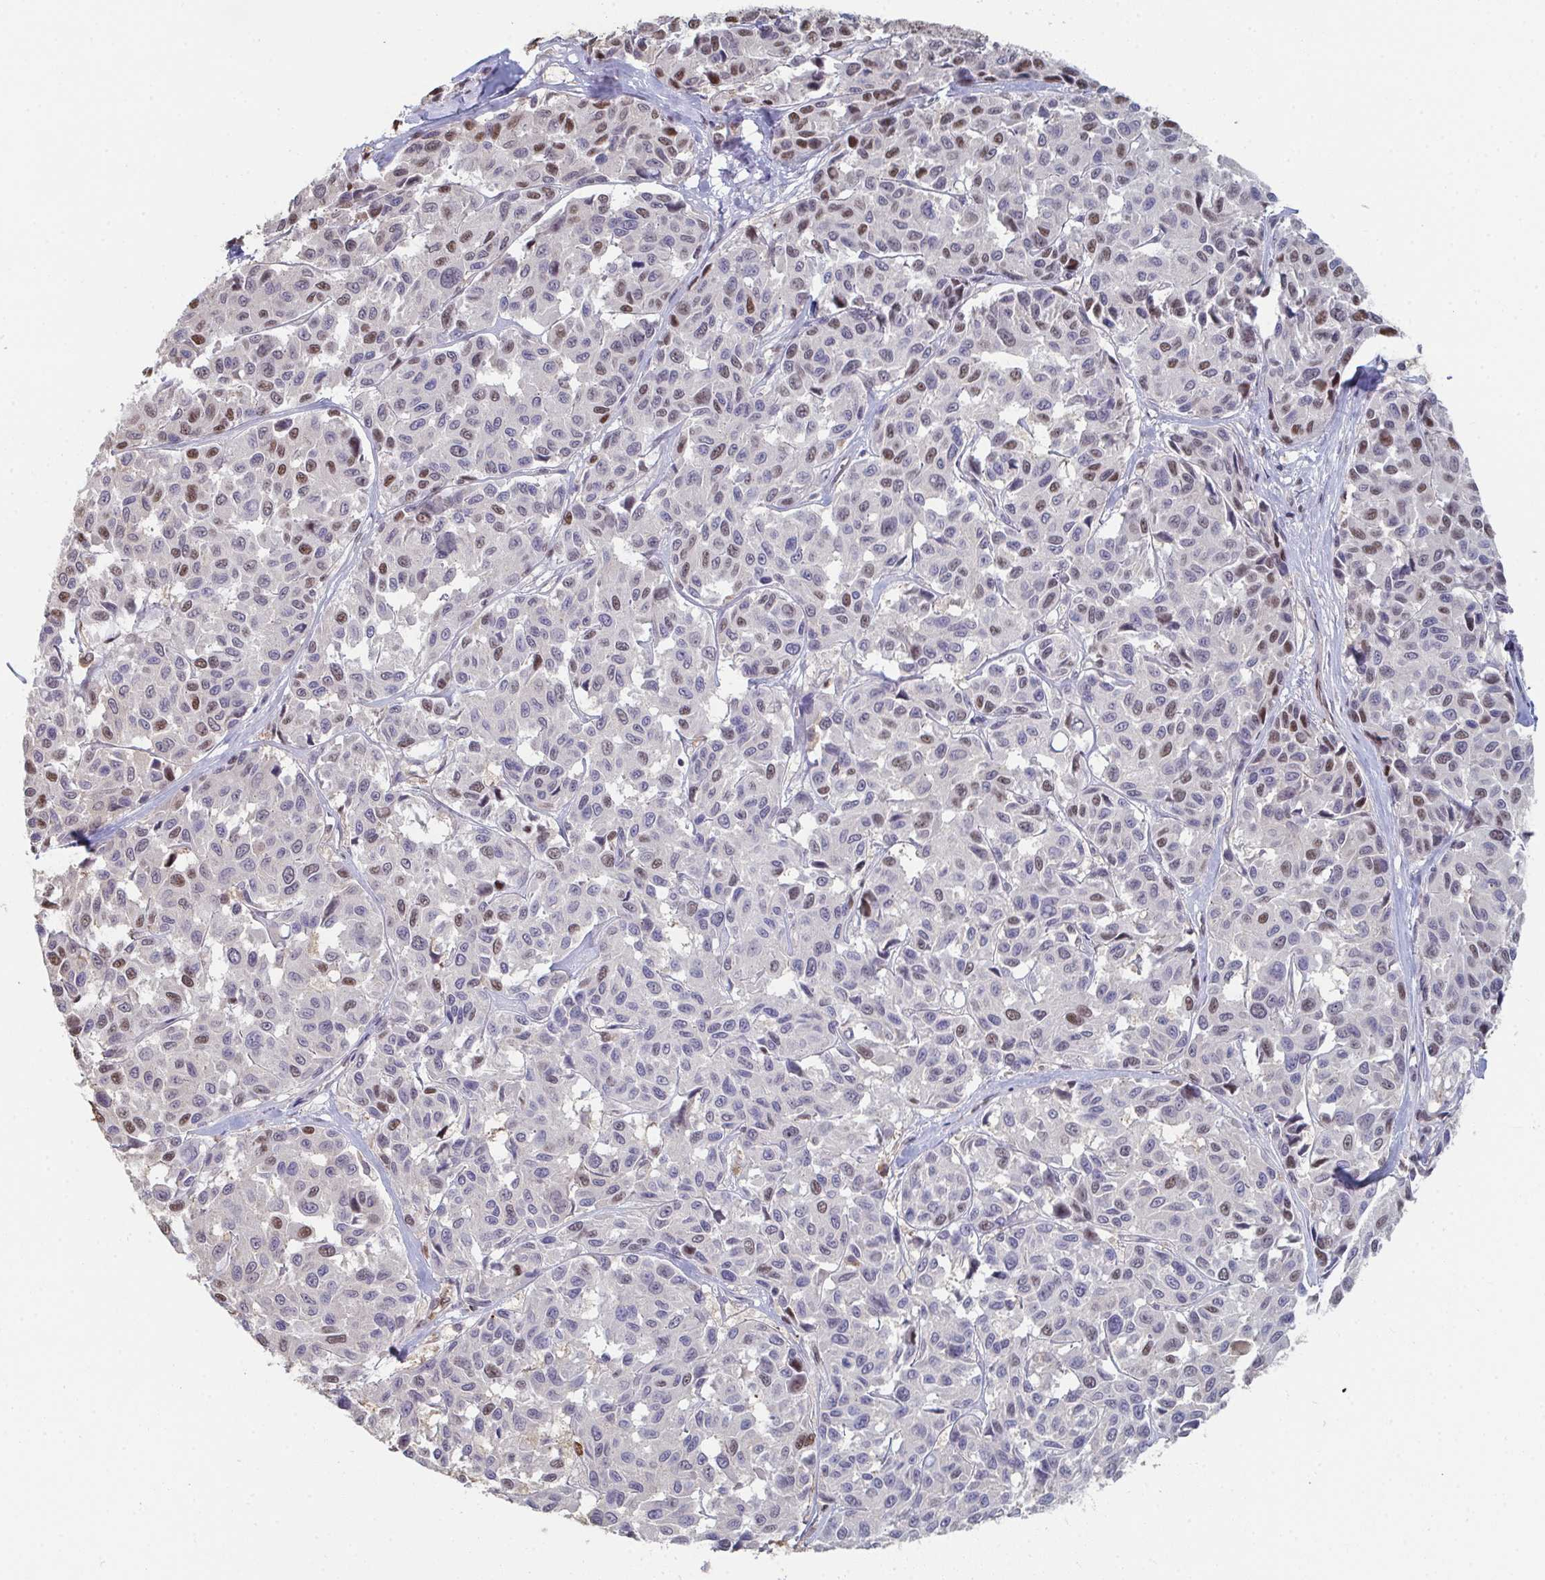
{"staining": {"intensity": "strong", "quantity": "25%-75%", "location": "nuclear"}, "tissue": "melanoma", "cell_type": "Tumor cells", "image_type": "cancer", "snomed": [{"axis": "morphology", "description": "Malignant melanoma, NOS"}, {"axis": "topography", "description": "Skin"}], "caption": "This image shows malignant melanoma stained with immunohistochemistry (IHC) to label a protein in brown. The nuclear of tumor cells show strong positivity for the protein. Nuclei are counter-stained blue.", "gene": "ACD", "patient": {"sex": "female", "age": 66}}